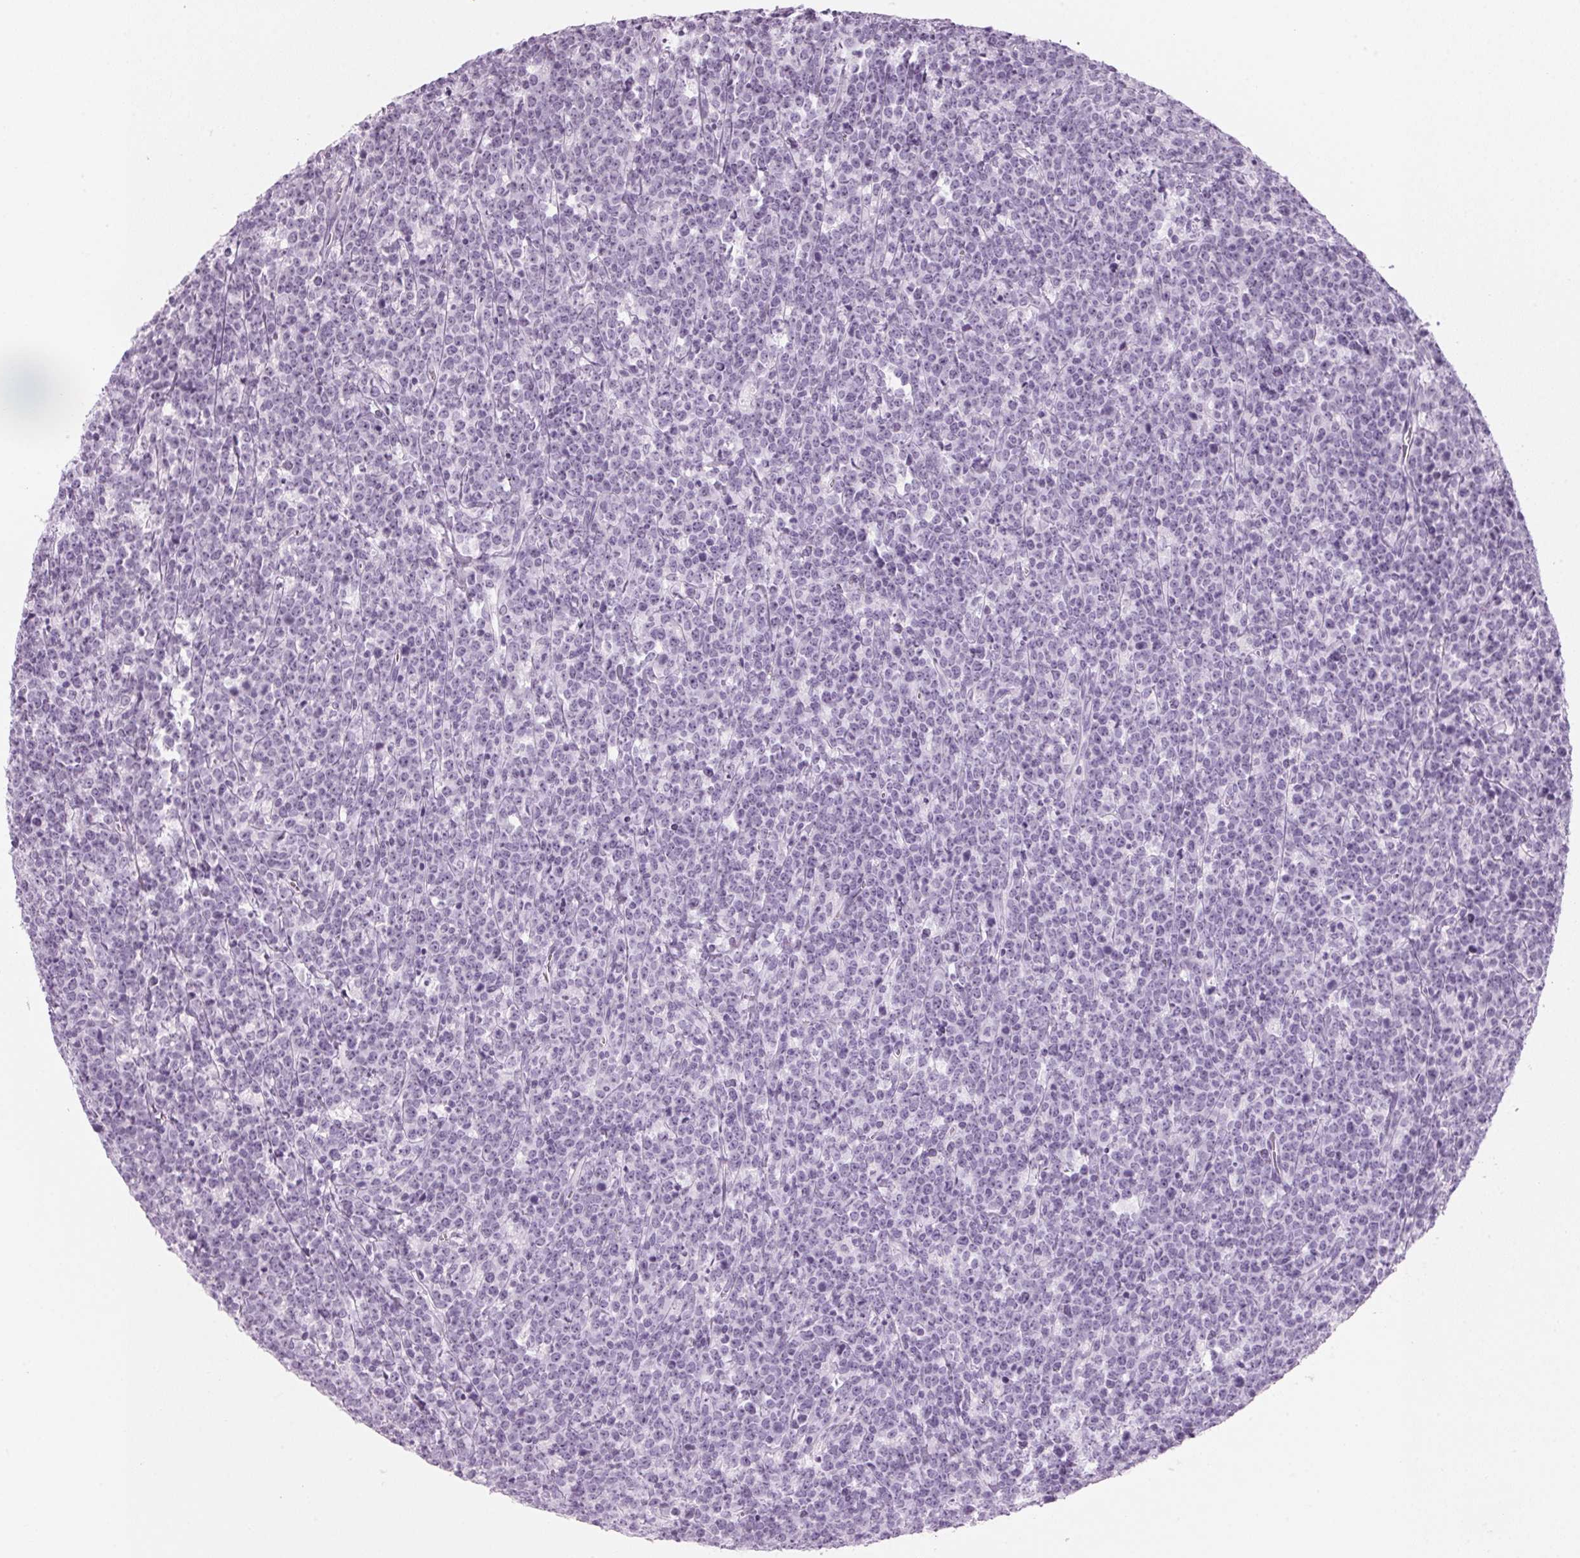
{"staining": {"intensity": "negative", "quantity": "none", "location": "none"}, "tissue": "lymphoma", "cell_type": "Tumor cells", "image_type": "cancer", "snomed": [{"axis": "morphology", "description": "Malignant lymphoma, non-Hodgkin's type, High grade"}, {"axis": "topography", "description": "Small intestine"}], "caption": "The image demonstrates no staining of tumor cells in malignant lymphoma, non-Hodgkin's type (high-grade). (DAB (3,3'-diaminobenzidine) immunohistochemistry with hematoxylin counter stain).", "gene": "DNTTIP2", "patient": {"sex": "female", "age": 56}}